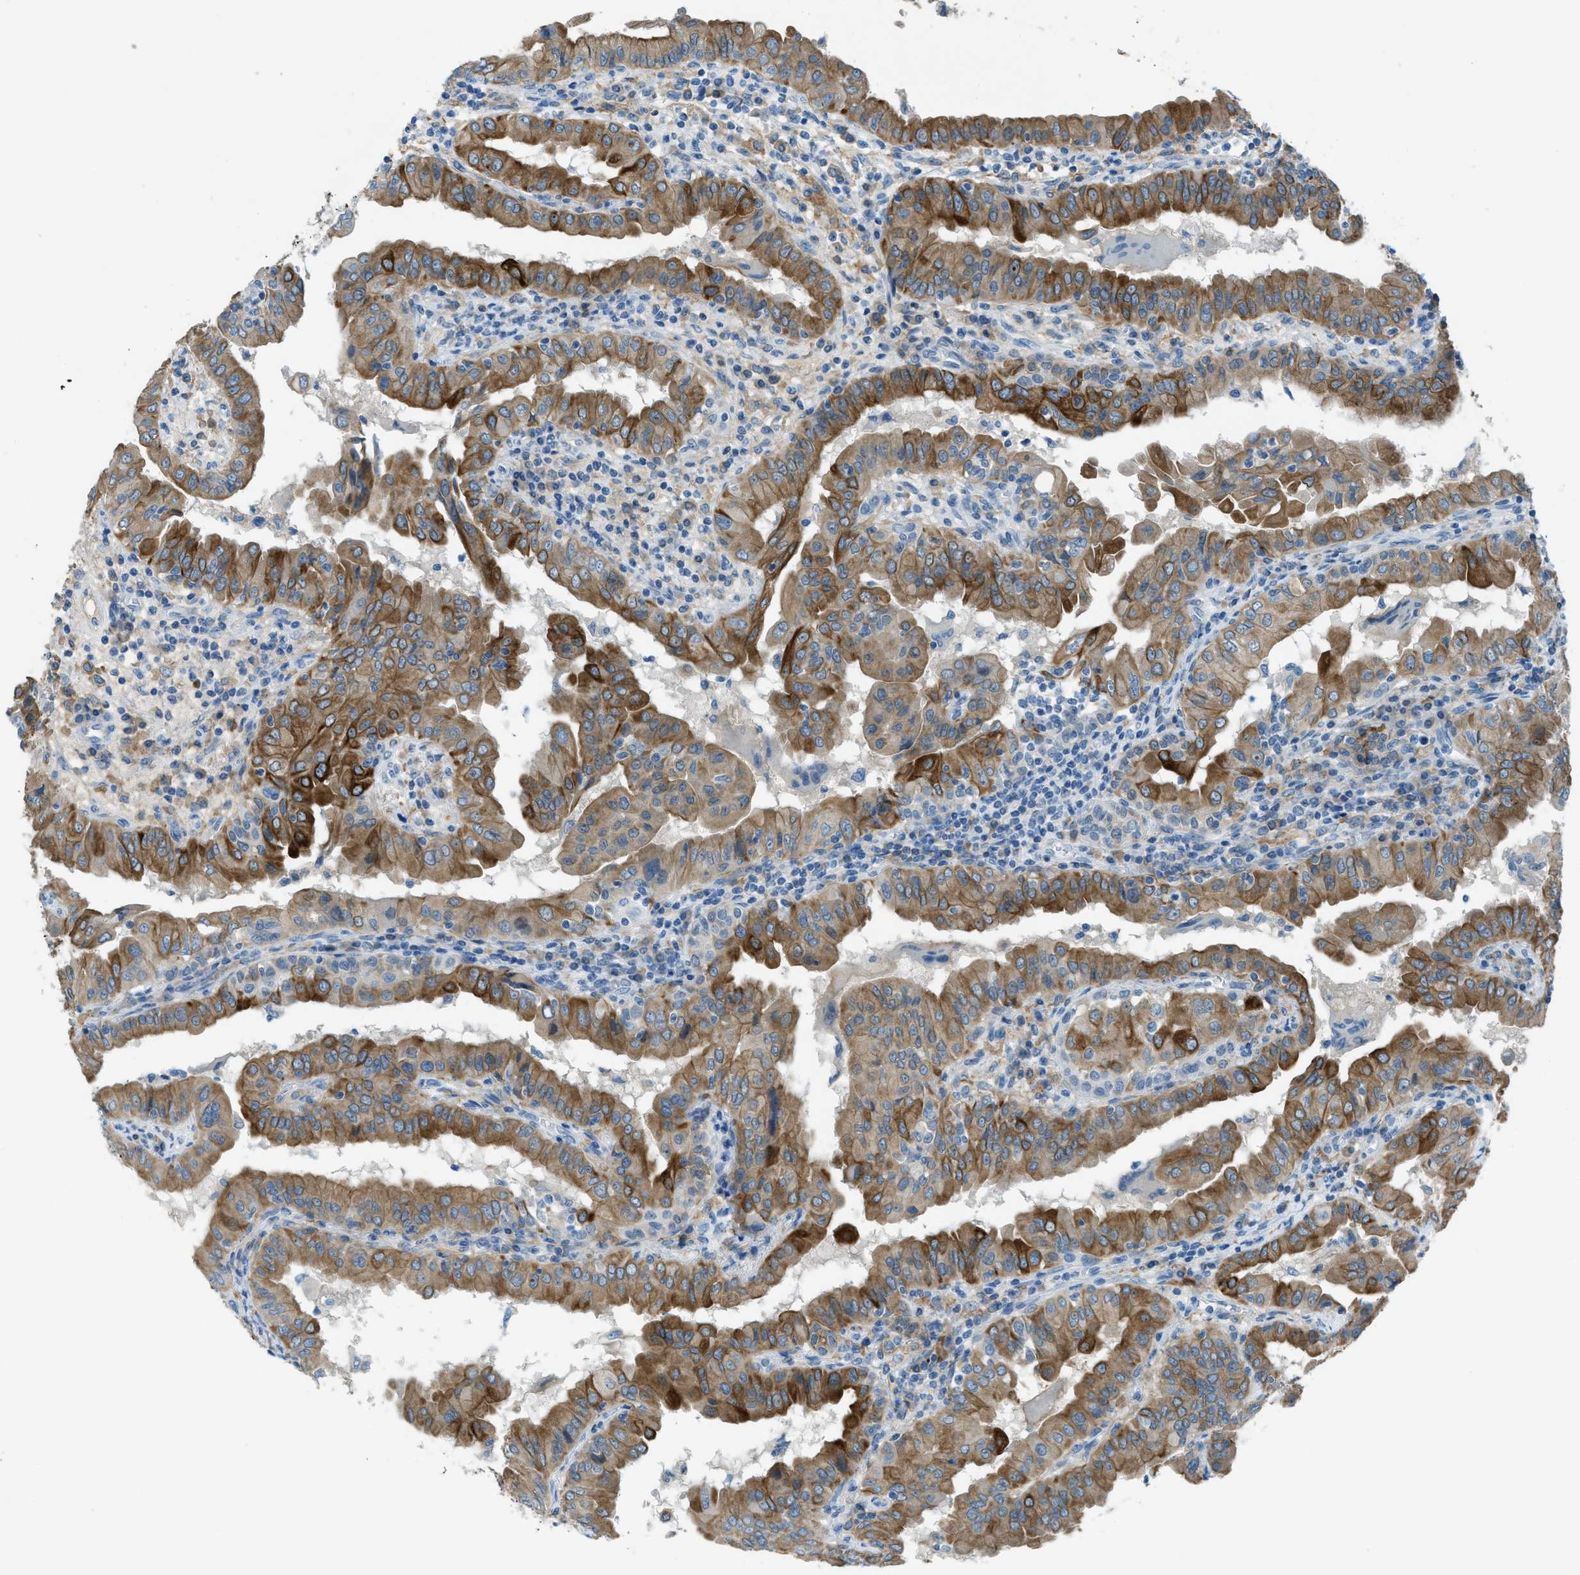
{"staining": {"intensity": "strong", "quantity": ">75%", "location": "cytoplasmic/membranous"}, "tissue": "thyroid cancer", "cell_type": "Tumor cells", "image_type": "cancer", "snomed": [{"axis": "morphology", "description": "Papillary adenocarcinoma, NOS"}, {"axis": "topography", "description": "Thyroid gland"}], "caption": "Approximately >75% of tumor cells in thyroid papillary adenocarcinoma display strong cytoplasmic/membranous protein positivity as visualized by brown immunohistochemical staining.", "gene": "KLHL8", "patient": {"sex": "male", "age": 33}}